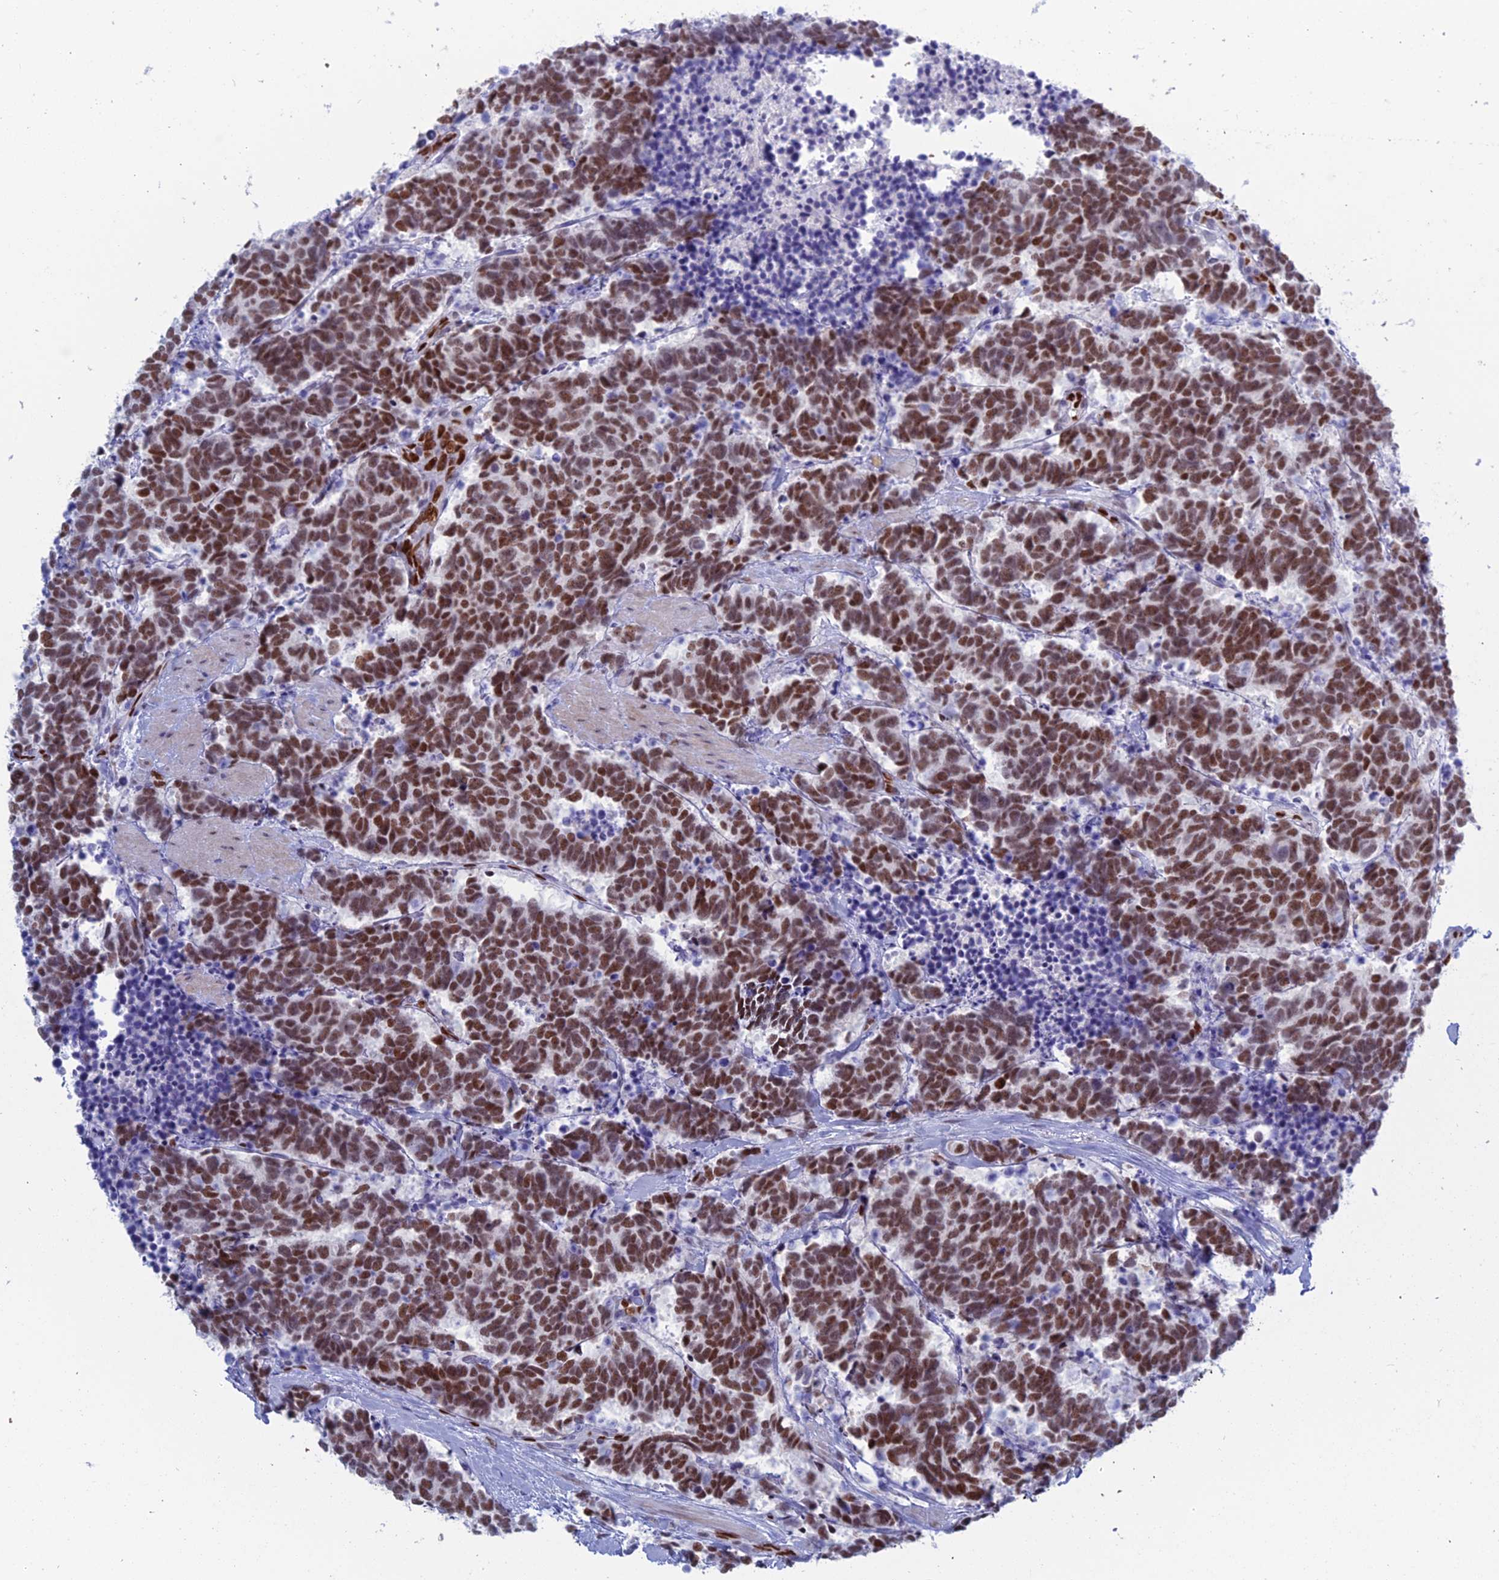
{"staining": {"intensity": "strong", "quantity": ">75%", "location": "nuclear"}, "tissue": "carcinoid", "cell_type": "Tumor cells", "image_type": "cancer", "snomed": [{"axis": "morphology", "description": "Carcinoma, NOS"}, {"axis": "morphology", "description": "Carcinoid, malignant, NOS"}, {"axis": "topography", "description": "Prostate"}], "caption": "Tumor cells exhibit high levels of strong nuclear expression in approximately >75% of cells in human carcinoid.", "gene": "NOL4L", "patient": {"sex": "male", "age": 57}}